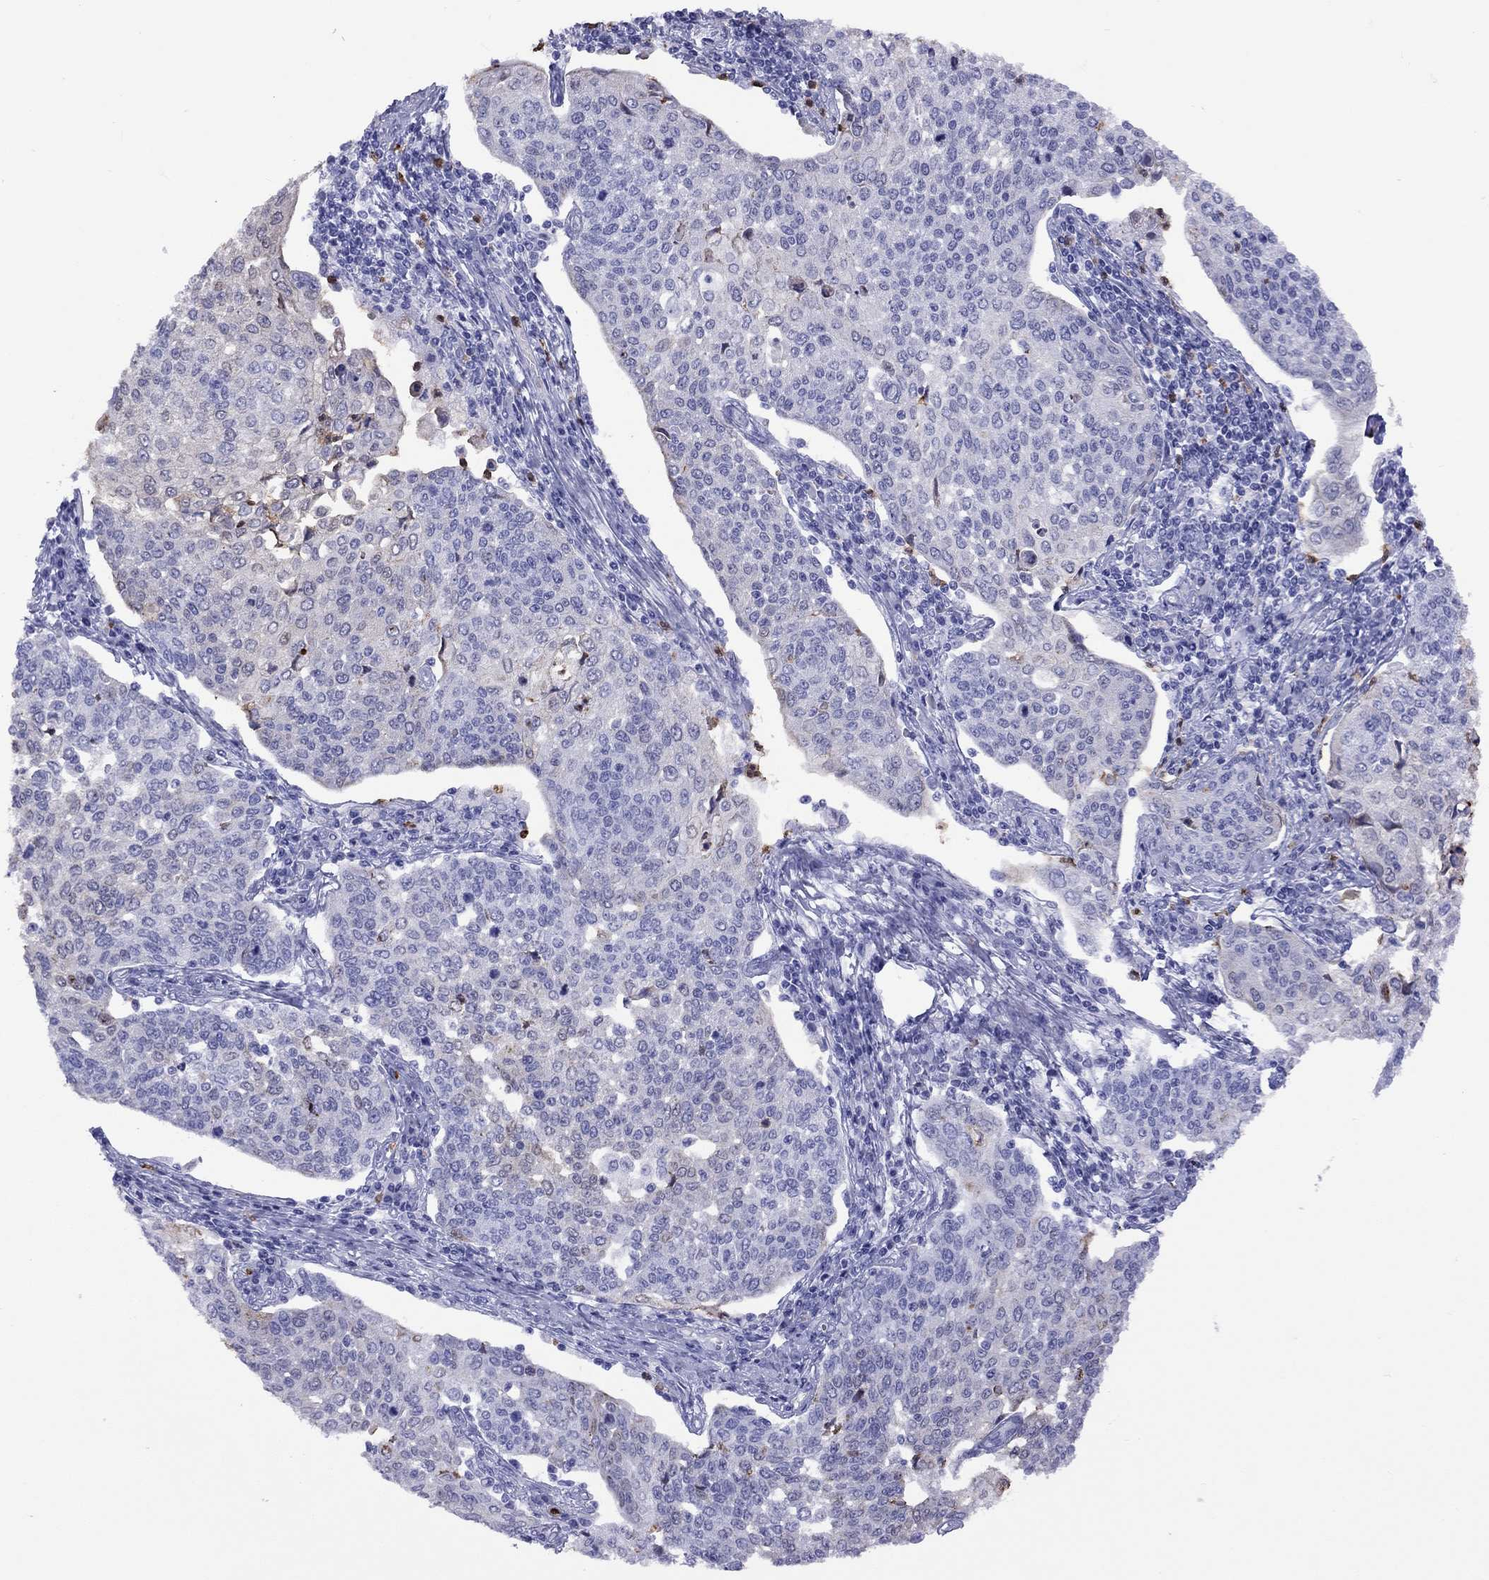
{"staining": {"intensity": "negative", "quantity": "none", "location": "none"}, "tissue": "cervical cancer", "cell_type": "Tumor cells", "image_type": "cancer", "snomed": [{"axis": "morphology", "description": "Squamous cell carcinoma, NOS"}, {"axis": "topography", "description": "Cervix"}], "caption": "High power microscopy micrograph of an immunohistochemistry (IHC) micrograph of cervical cancer (squamous cell carcinoma), revealing no significant positivity in tumor cells. Brightfield microscopy of IHC stained with DAB (brown) and hematoxylin (blue), captured at high magnification.", "gene": "SLAMF1", "patient": {"sex": "female", "age": 34}}